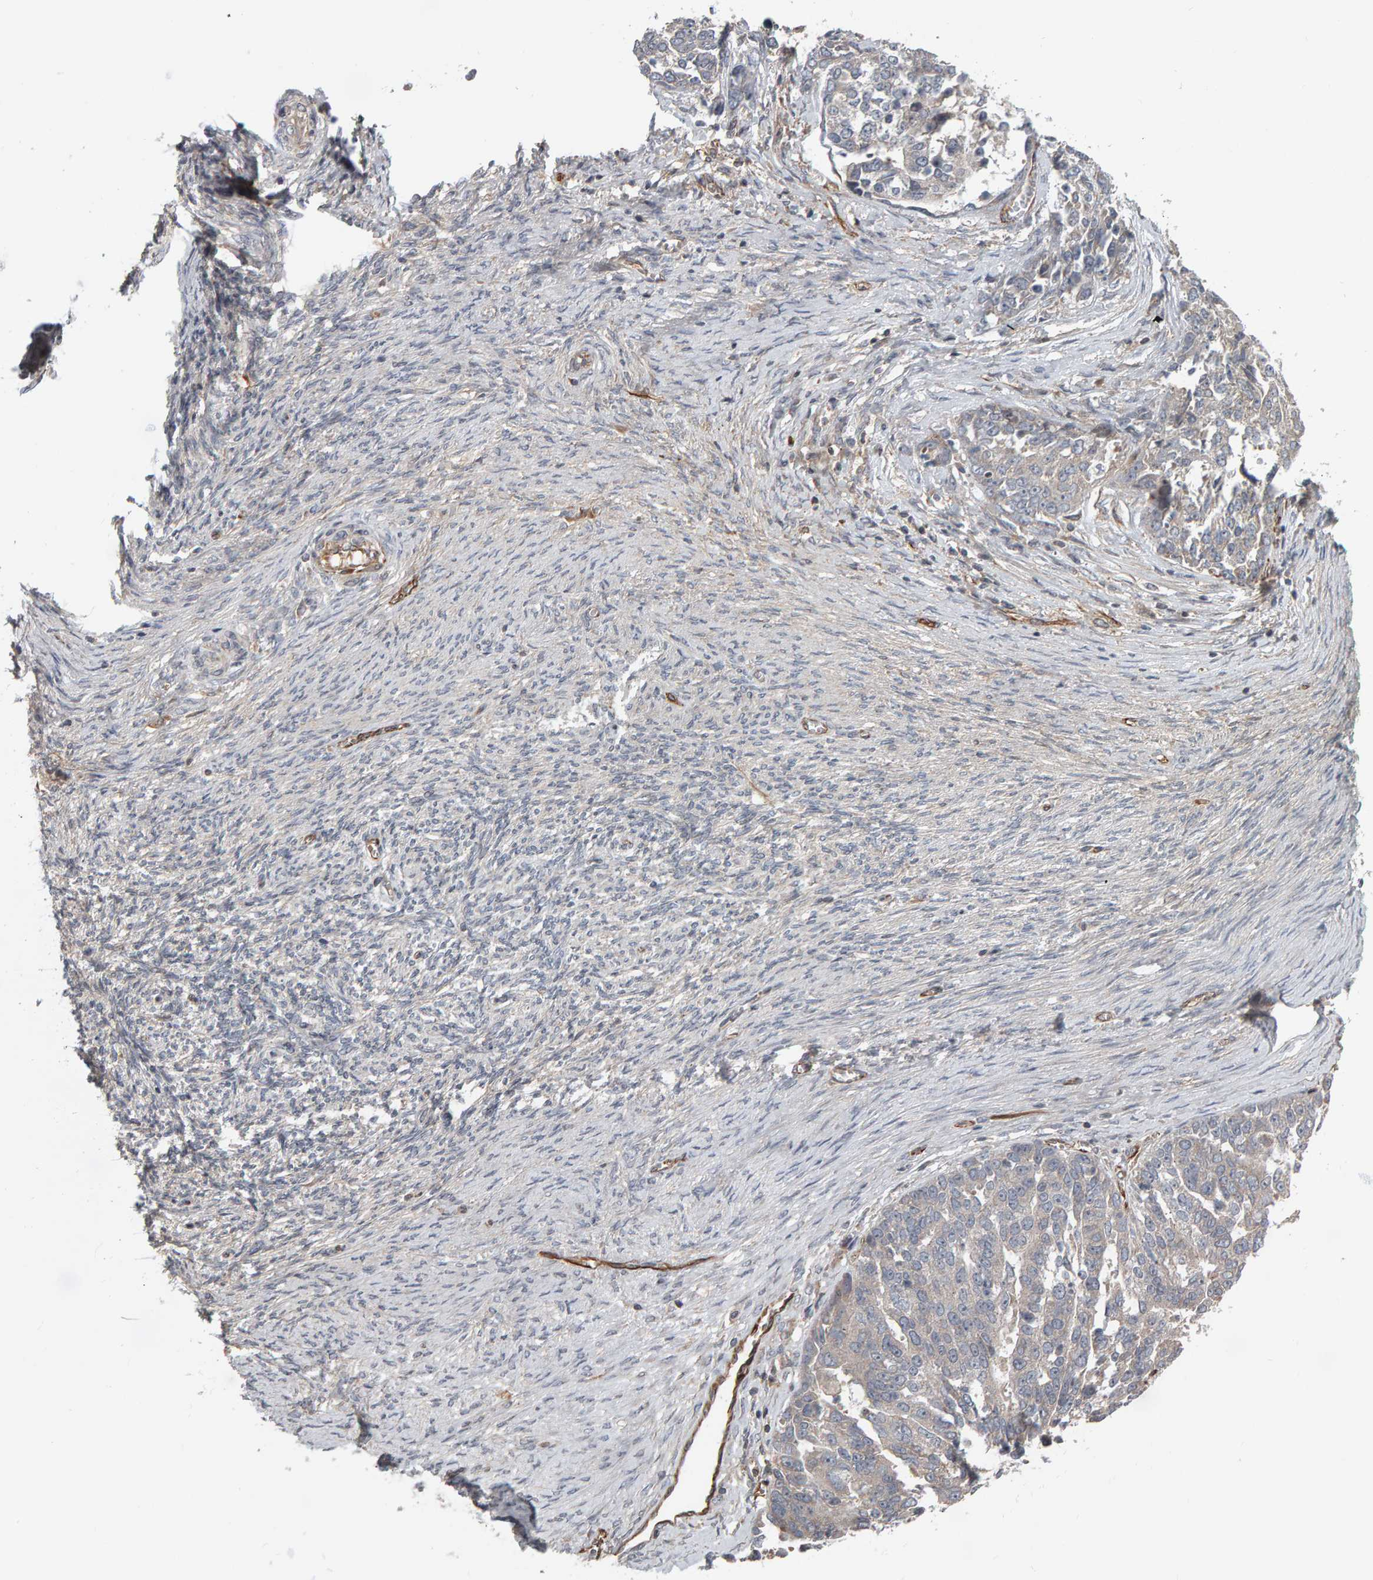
{"staining": {"intensity": "negative", "quantity": "none", "location": "none"}, "tissue": "ovarian cancer", "cell_type": "Tumor cells", "image_type": "cancer", "snomed": [{"axis": "morphology", "description": "Cystadenocarcinoma, serous, NOS"}, {"axis": "topography", "description": "Ovary"}], "caption": "A photomicrograph of human ovarian cancer is negative for staining in tumor cells.", "gene": "C9orf72", "patient": {"sex": "female", "age": 44}}